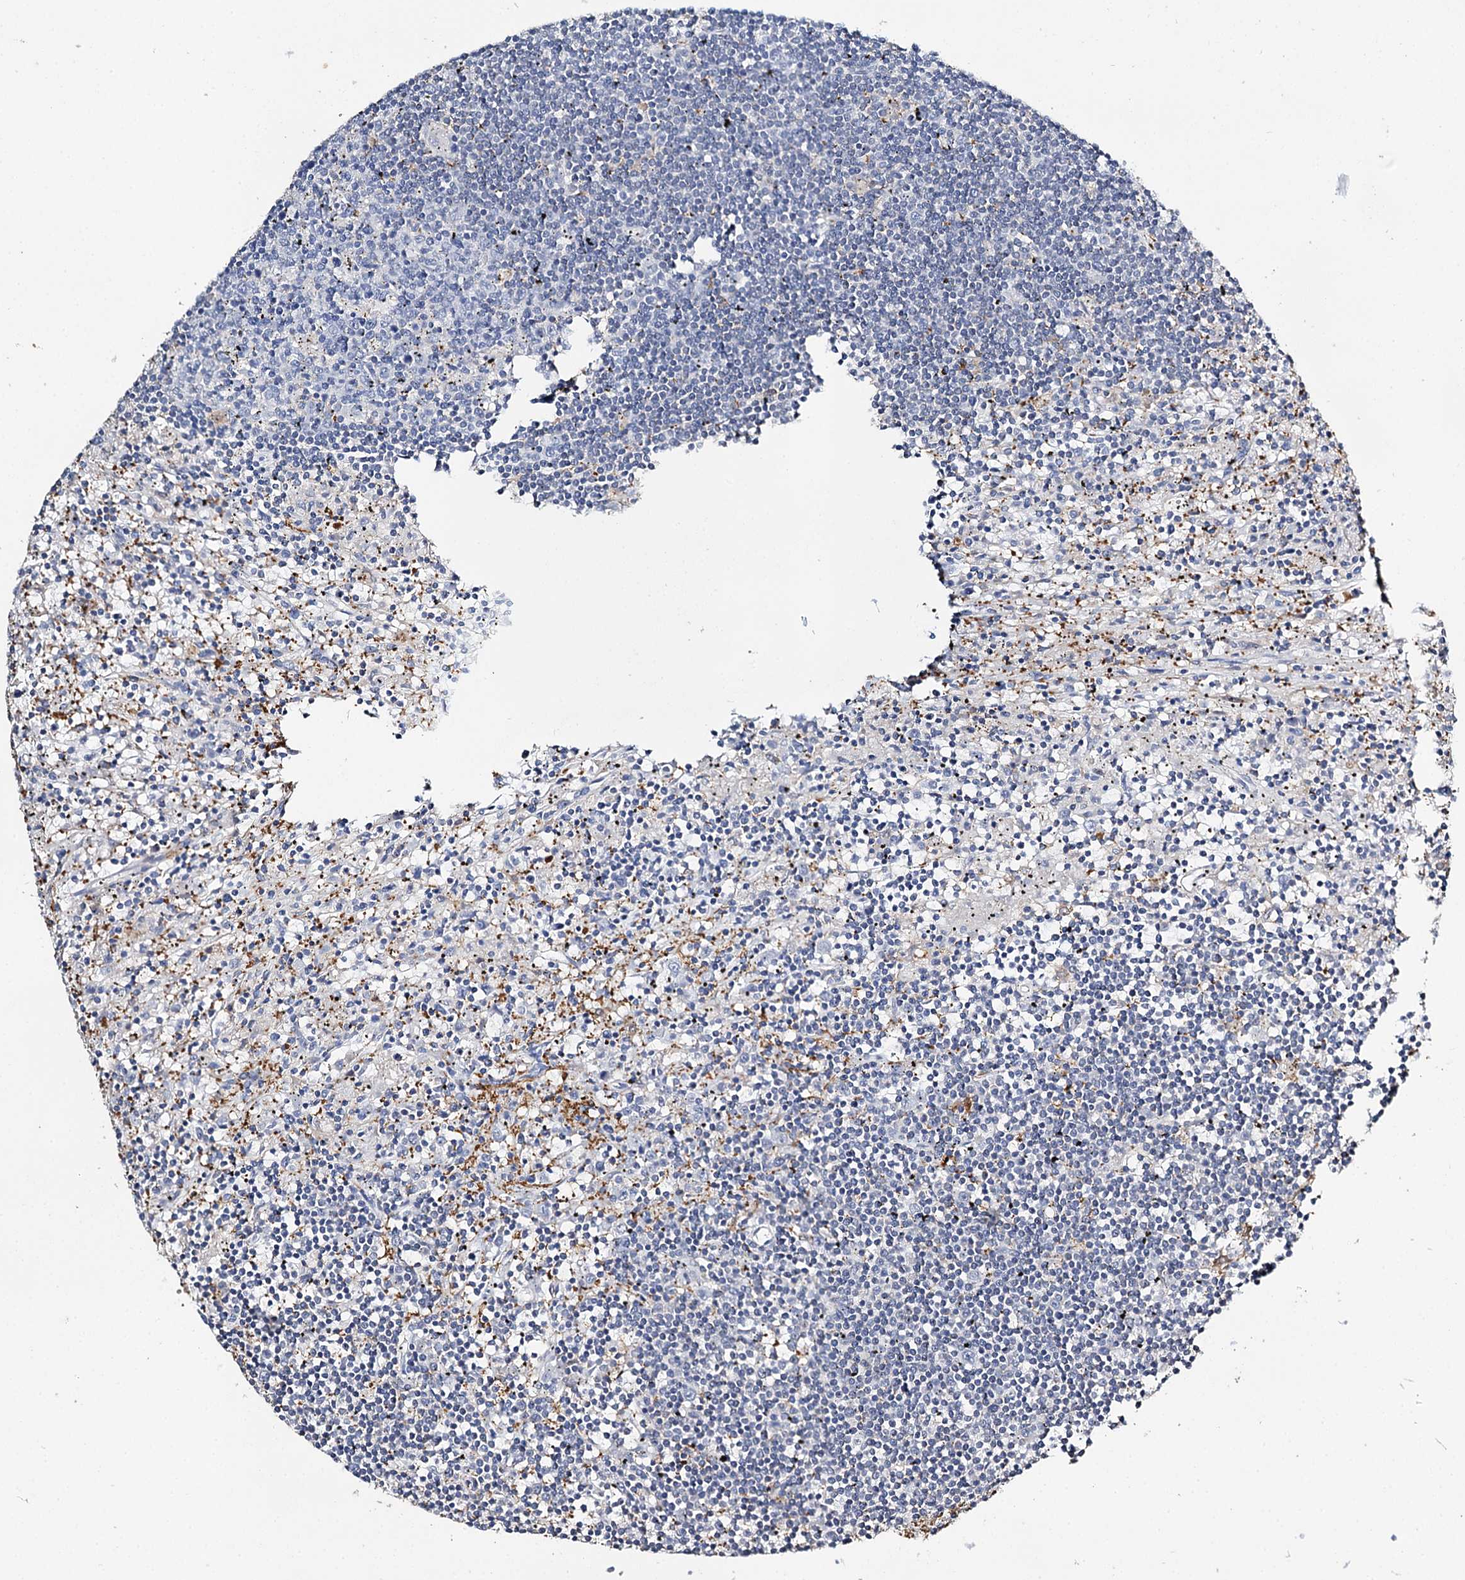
{"staining": {"intensity": "negative", "quantity": "none", "location": "none"}, "tissue": "lymphoma", "cell_type": "Tumor cells", "image_type": "cancer", "snomed": [{"axis": "morphology", "description": "Malignant lymphoma, non-Hodgkin's type, Low grade"}, {"axis": "topography", "description": "Spleen"}], "caption": "Tumor cells are negative for brown protein staining in malignant lymphoma, non-Hodgkin's type (low-grade).", "gene": "DNAH6", "patient": {"sex": "male", "age": 76}}